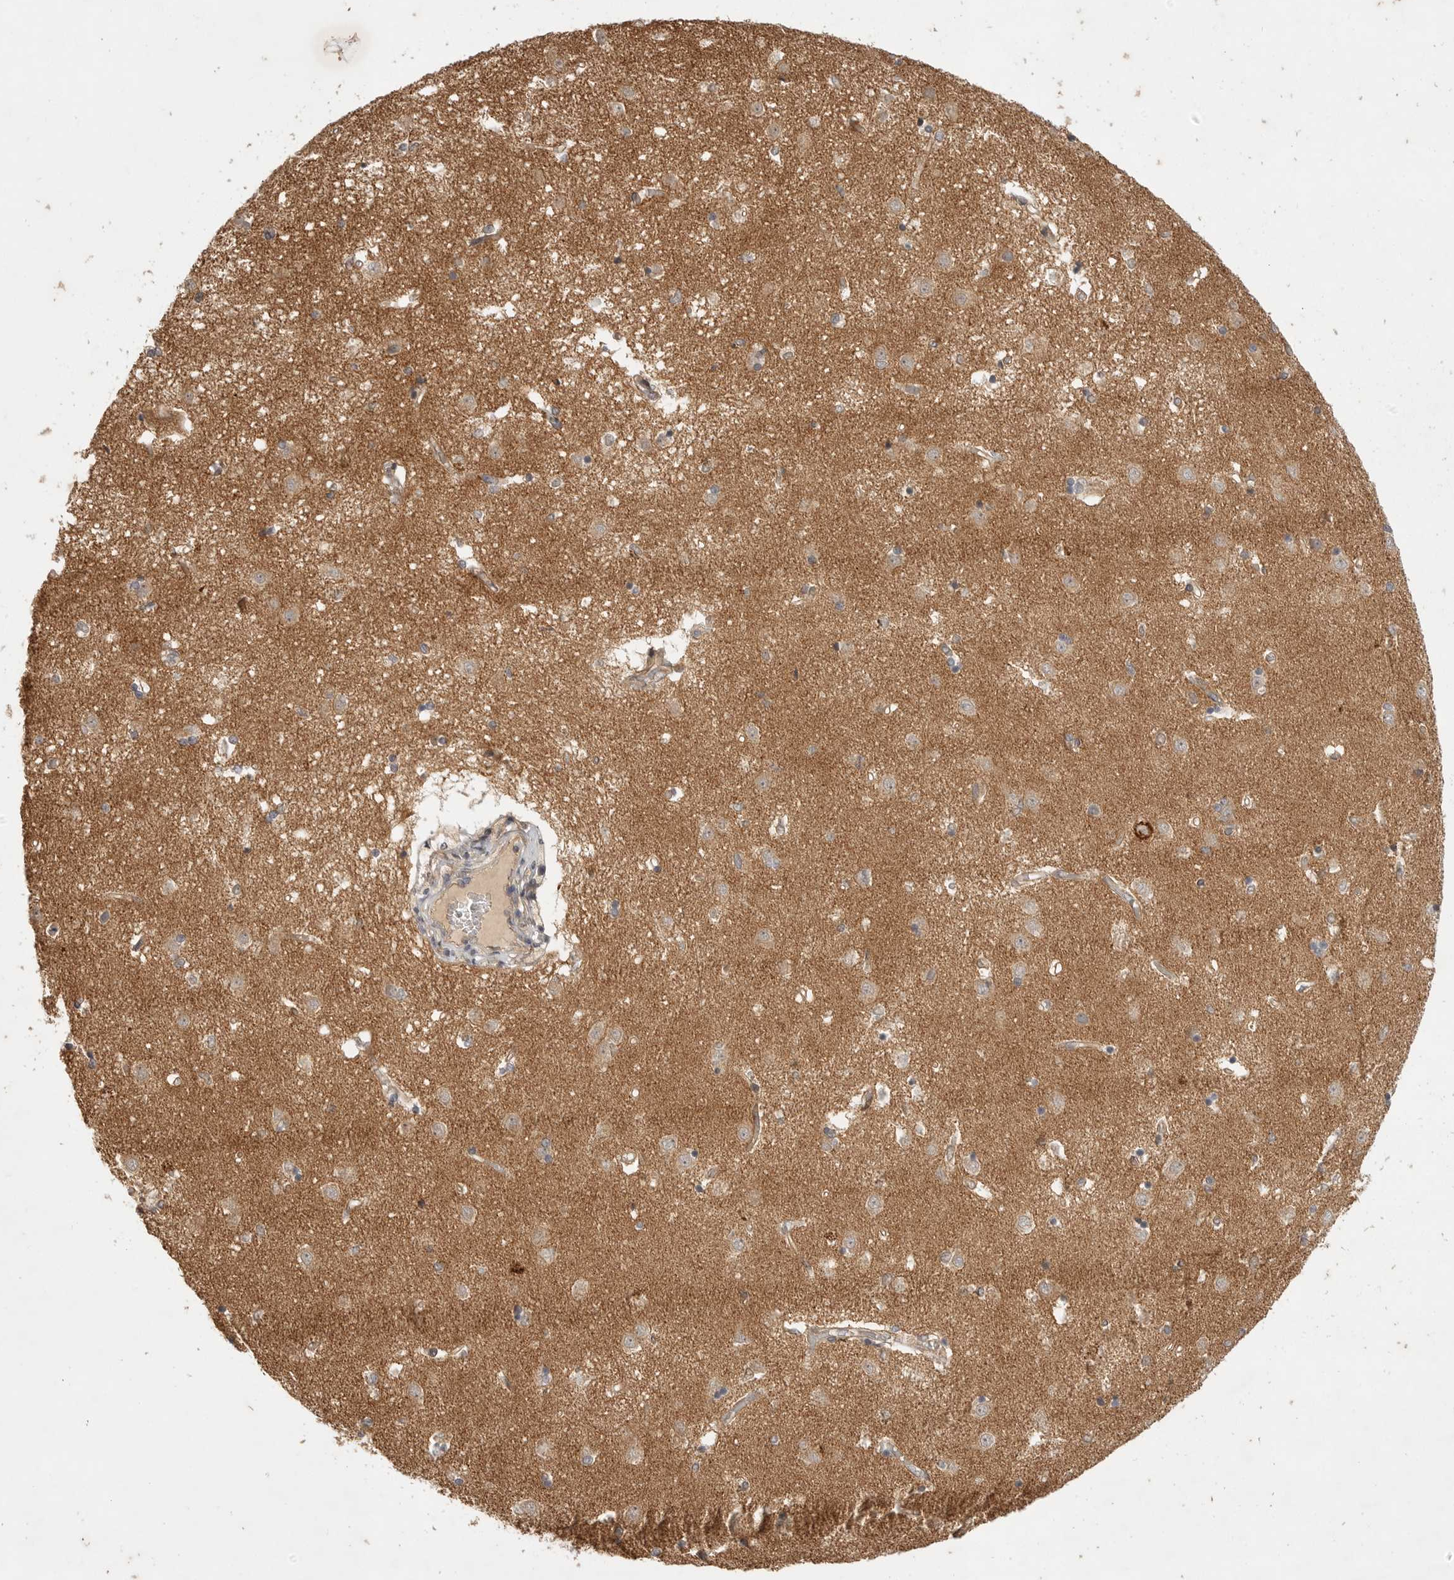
{"staining": {"intensity": "weak", "quantity": "<25%", "location": "cytoplasmic/membranous"}, "tissue": "caudate", "cell_type": "Glial cells", "image_type": "normal", "snomed": [{"axis": "morphology", "description": "Normal tissue, NOS"}, {"axis": "topography", "description": "Lateral ventricle wall"}], "caption": "Immunohistochemistry of benign human caudate reveals no expression in glial cells.", "gene": "ZNF232", "patient": {"sex": "male", "age": 45}}